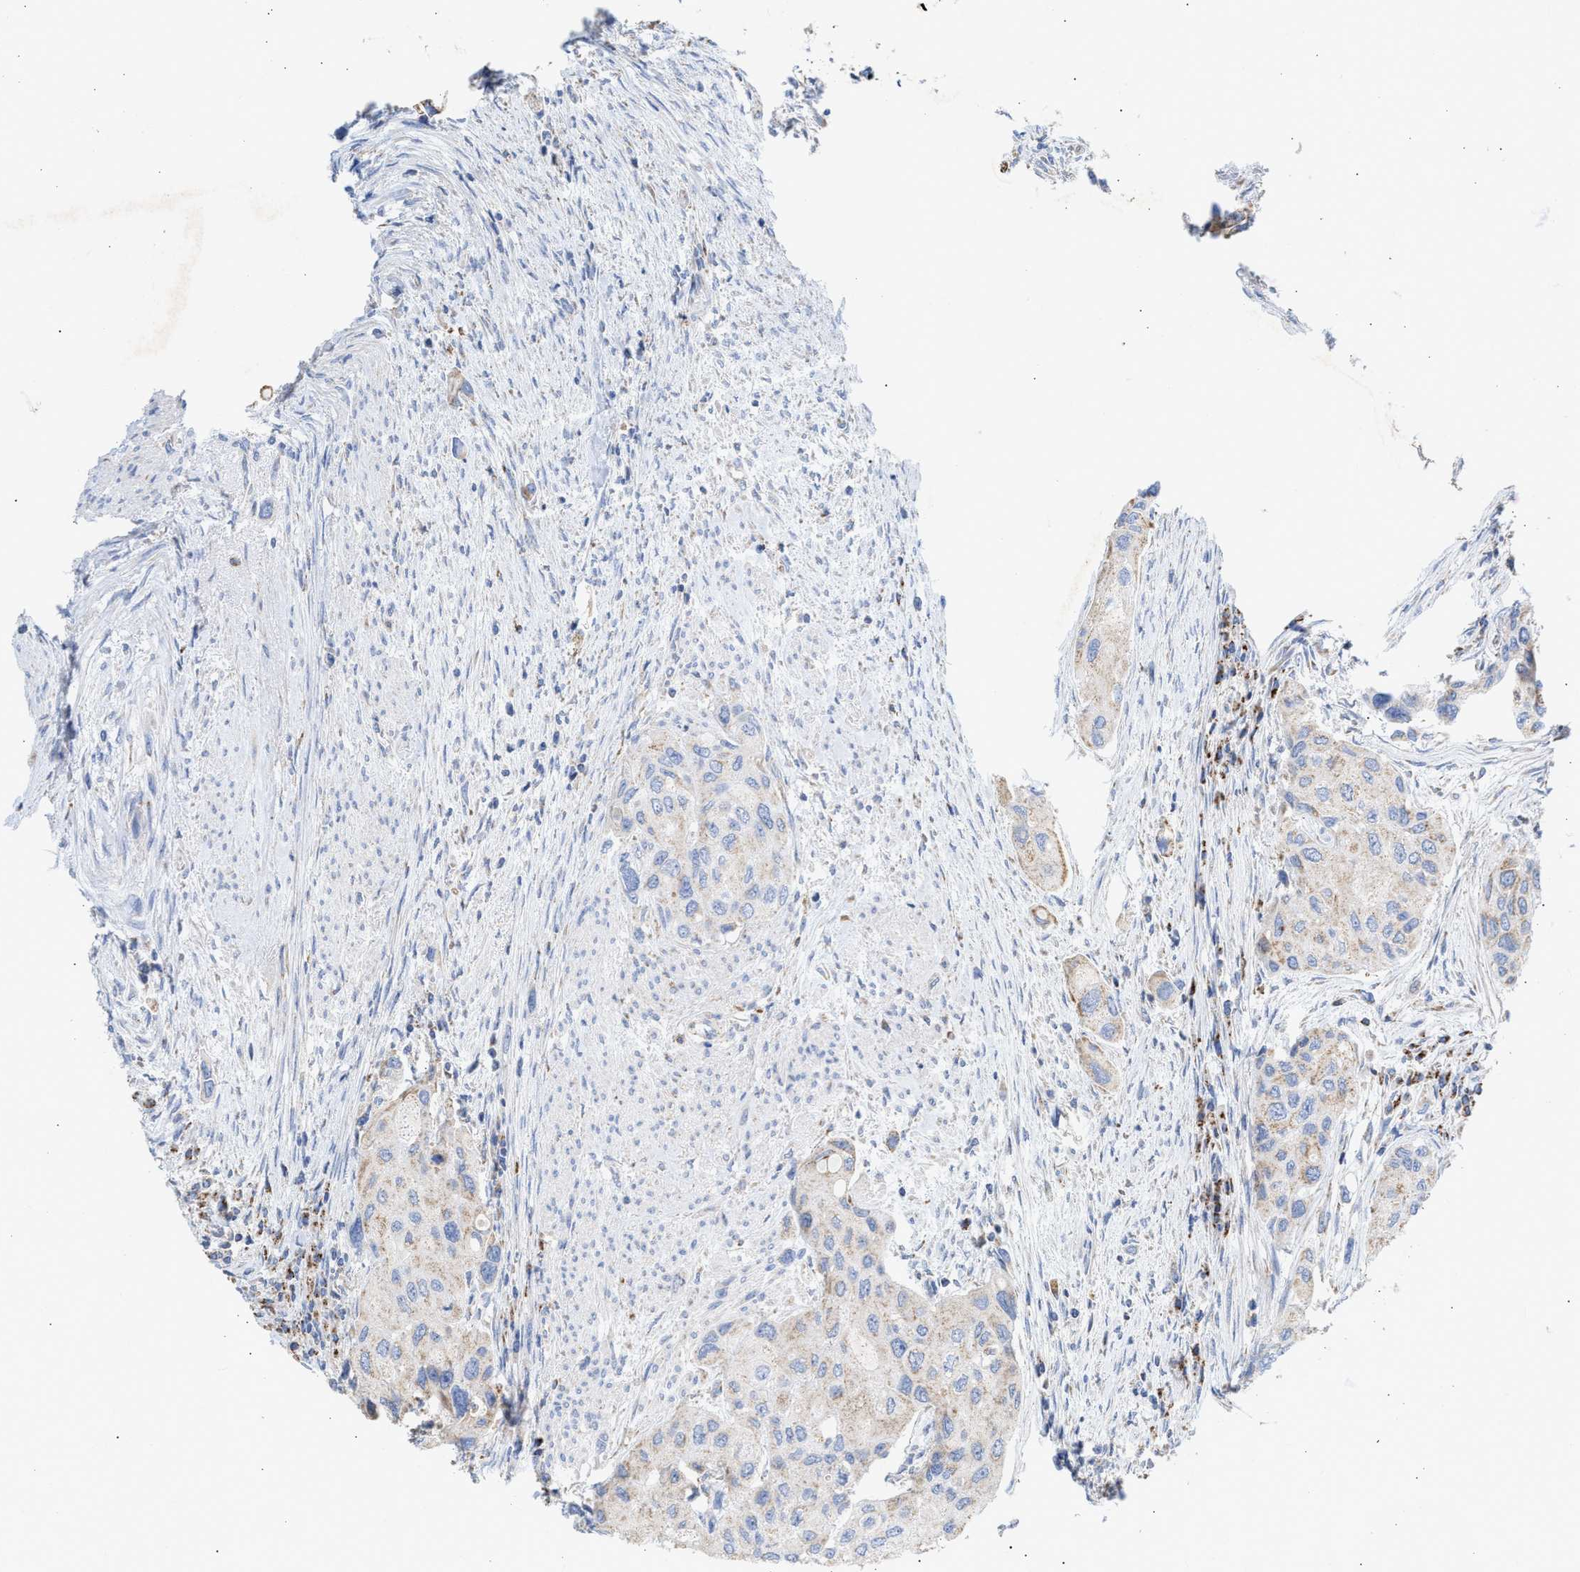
{"staining": {"intensity": "weak", "quantity": "<25%", "location": "cytoplasmic/membranous"}, "tissue": "urothelial cancer", "cell_type": "Tumor cells", "image_type": "cancer", "snomed": [{"axis": "morphology", "description": "Urothelial carcinoma, High grade"}, {"axis": "topography", "description": "Urinary bladder"}], "caption": "High-grade urothelial carcinoma stained for a protein using immunohistochemistry (IHC) demonstrates no positivity tumor cells.", "gene": "ACOT13", "patient": {"sex": "female", "age": 56}}